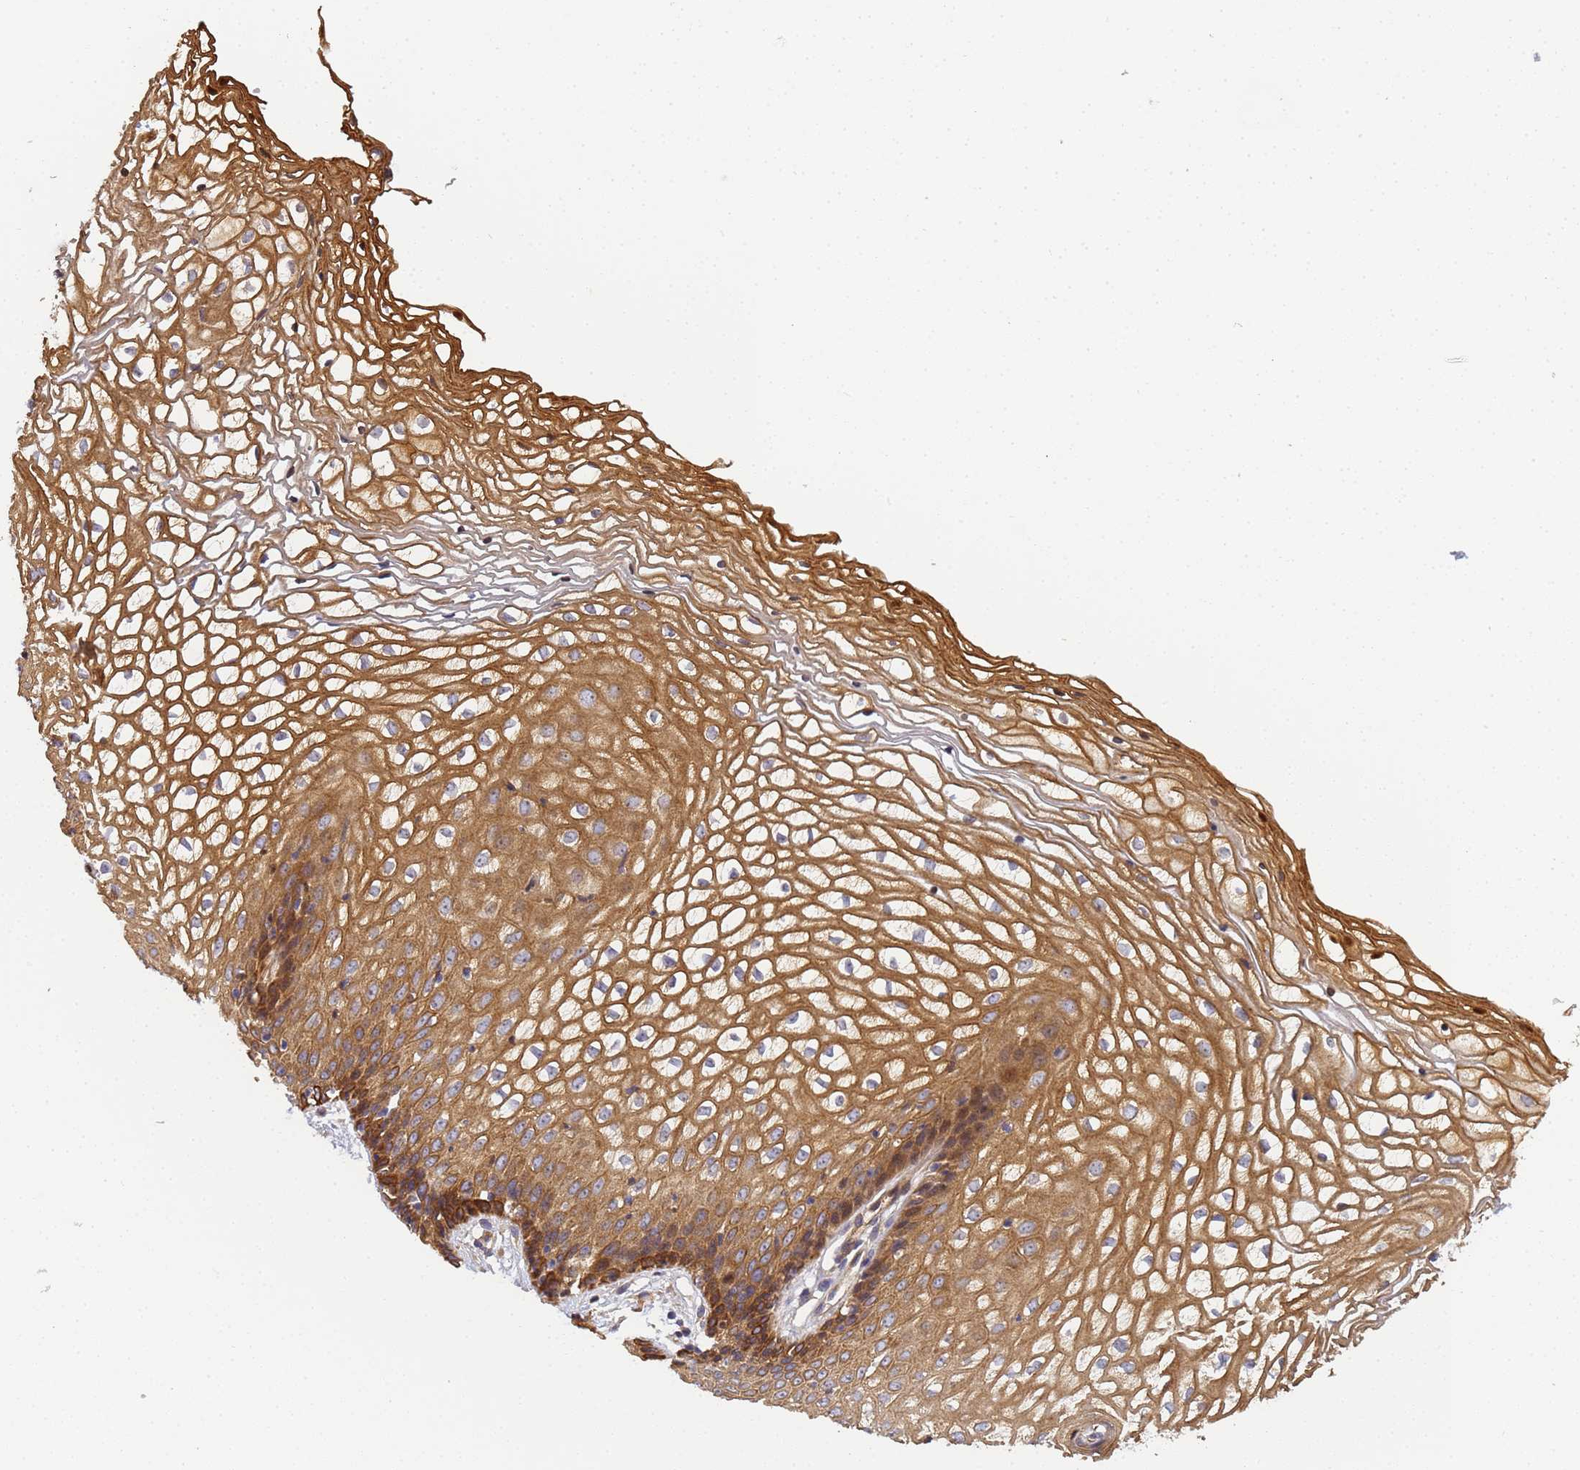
{"staining": {"intensity": "moderate", "quantity": ">75%", "location": "cytoplasmic/membranous"}, "tissue": "vagina", "cell_type": "Squamous epithelial cells", "image_type": "normal", "snomed": [{"axis": "morphology", "description": "Normal tissue, NOS"}, {"axis": "topography", "description": "Vagina"}], "caption": "A medium amount of moderate cytoplasmic/membranous staining is identified in about >75% of squamous epithelial cells in unremarkable vagina.", "gene": "RALGAPA2", "patient": {"sex": "female", "age": 34}}